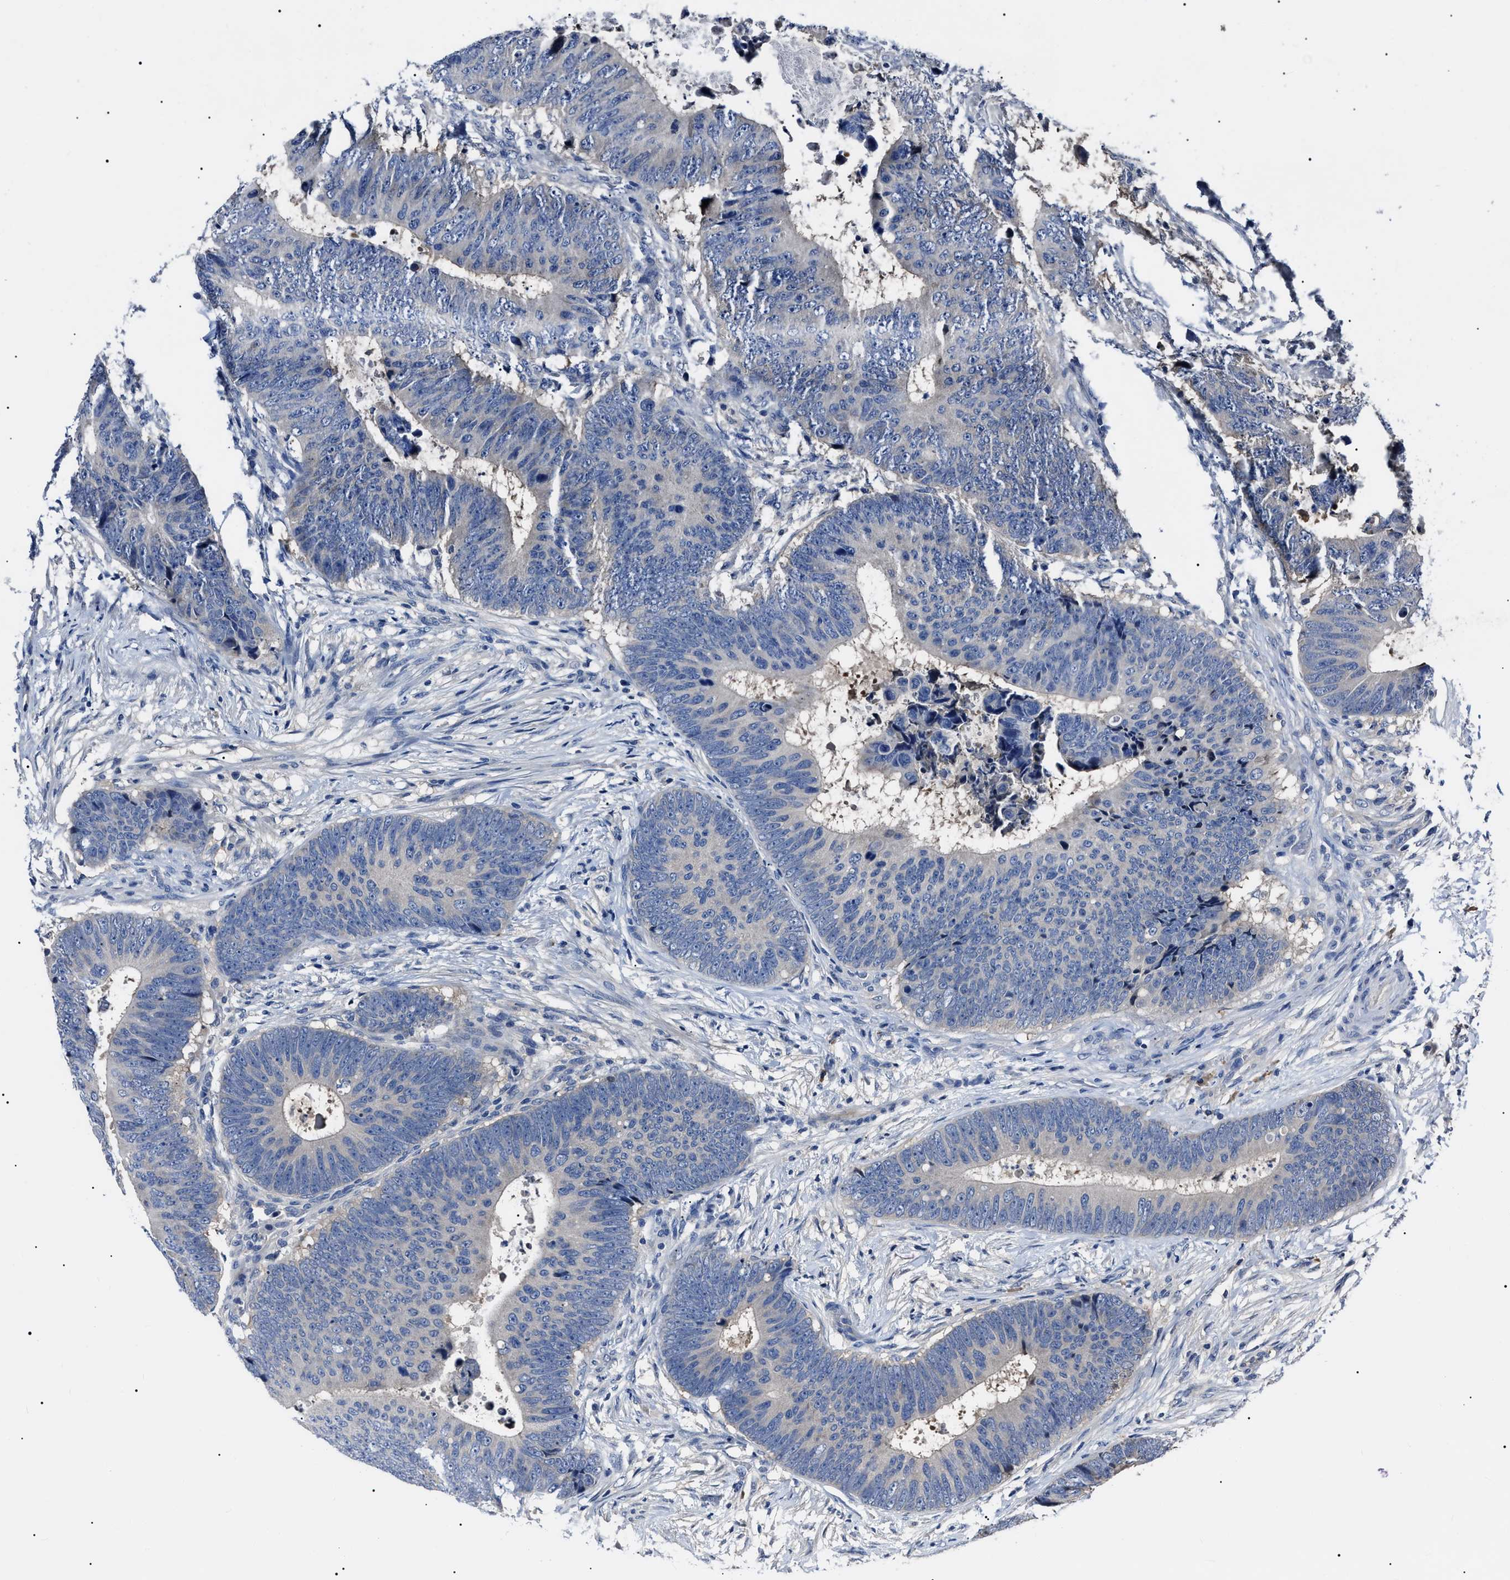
{"staining": {"intensity": "negative", "quantity": "none", "location": "none"}, "tissue": "colorectal cancer", "cell_type": "Tumor cells", "image_type": "cancer", "snomed": [{"axis": "morphology", "description": "Adenocarcinoma, NOS"}, {"axis": "topography", "description": "Colon"}], "caption": "Micrograph shows no protein expression in tumor cells of colorectal cancer (adenocarcinoma) tissue.", "gene": "IFT81", "patient": {"sex": "male", "age": 56}}